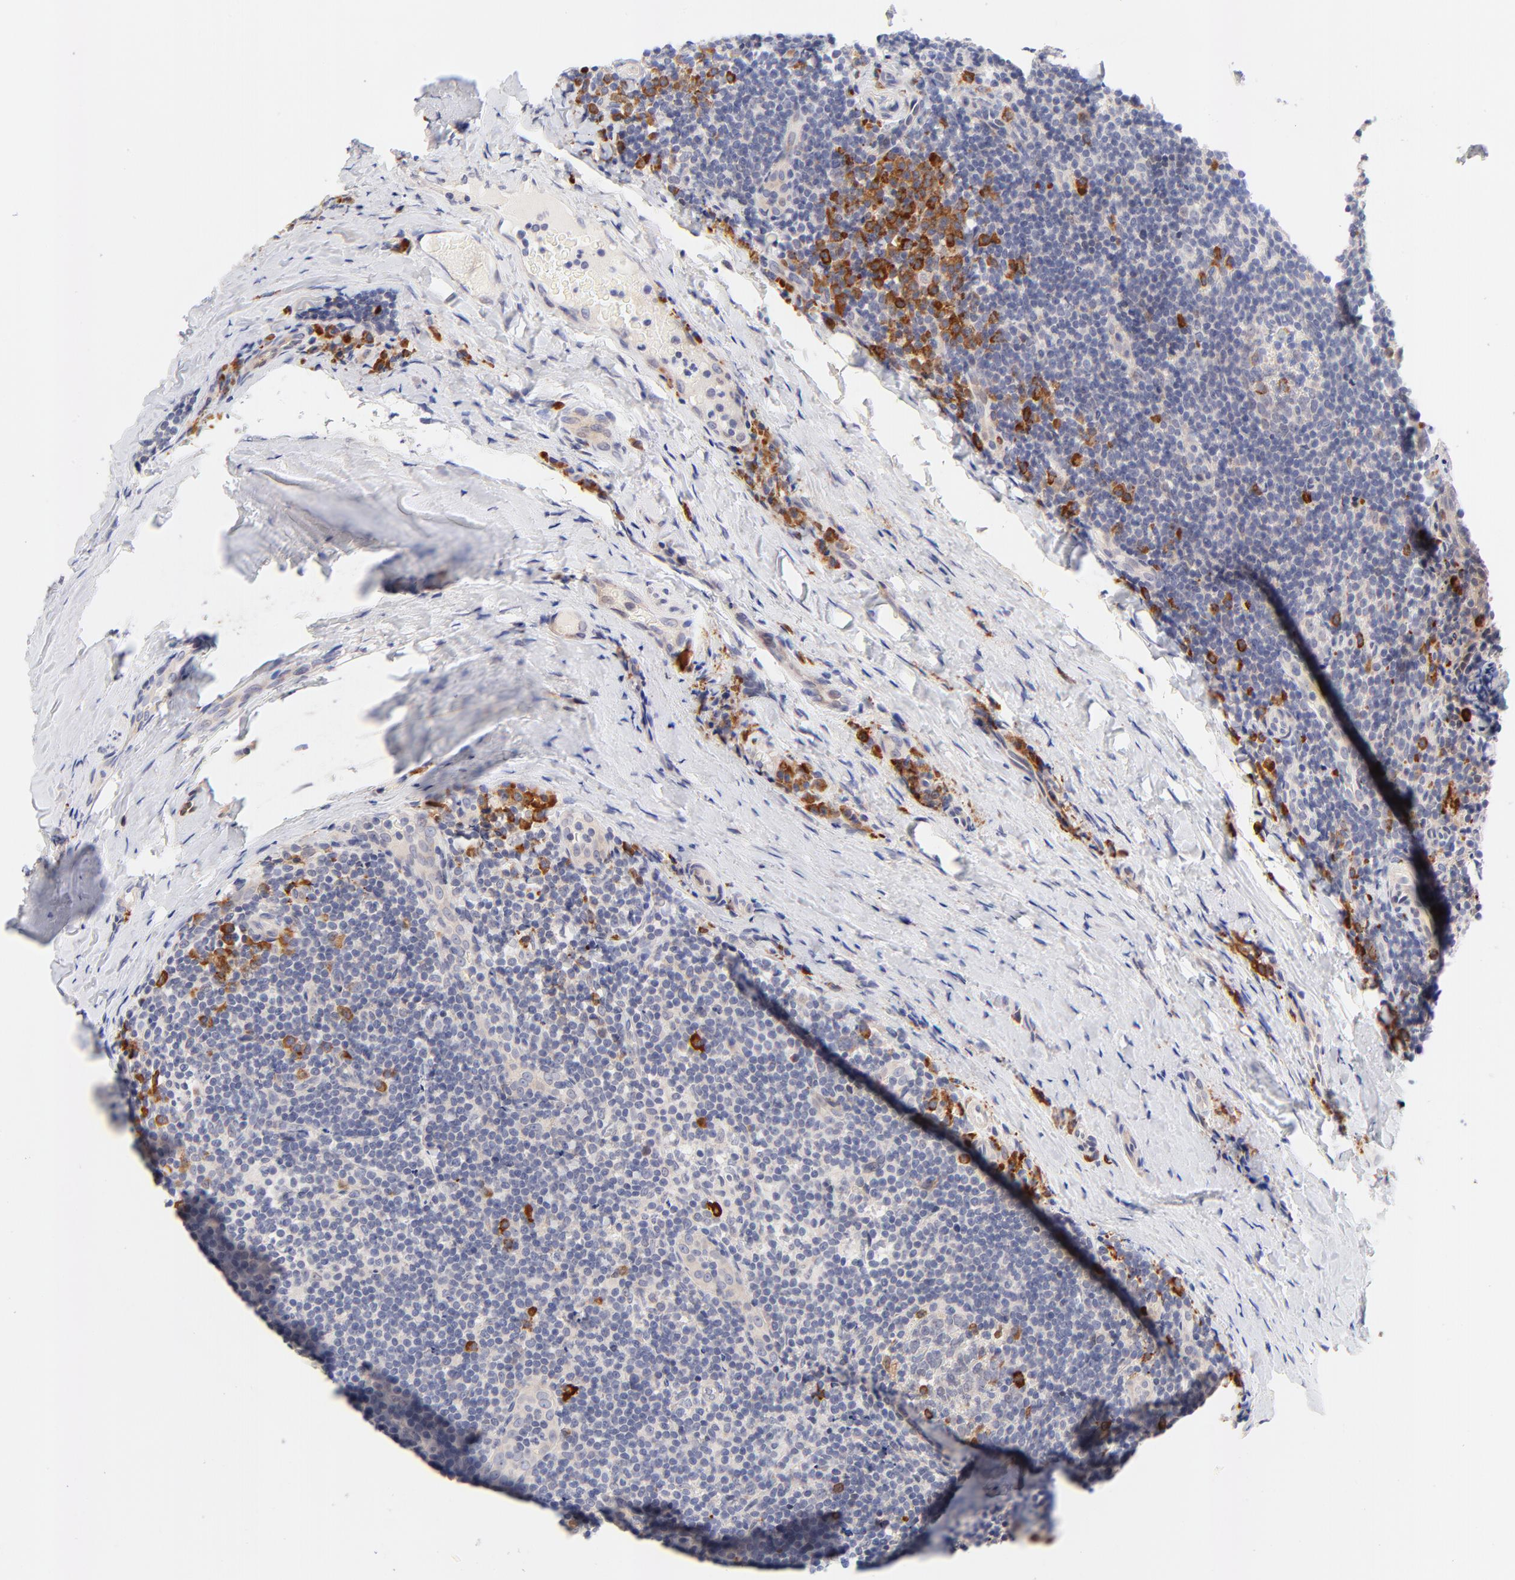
{"staining": {"intensity": "strong", "quantity": "<25%", "location": "cytoplasmic/membranous"}, "tissue": "tonsil", "cell_type": "Germinal center cells", "image_type": "normal", "snomed": [{"axis": "morphology", "description": "Normal tissue, NOS"}, {"axis": "topography", "description": "Tonsil"}], "caption": "An image of tonsil stained for a protein exhibits strong cytoplasmic/membranous brown staining in germinal center cells. (IHC, brightfield microscopy, high magnification).", "gene": "AFF2", "patient": {"sex": "male", "age": 31}}